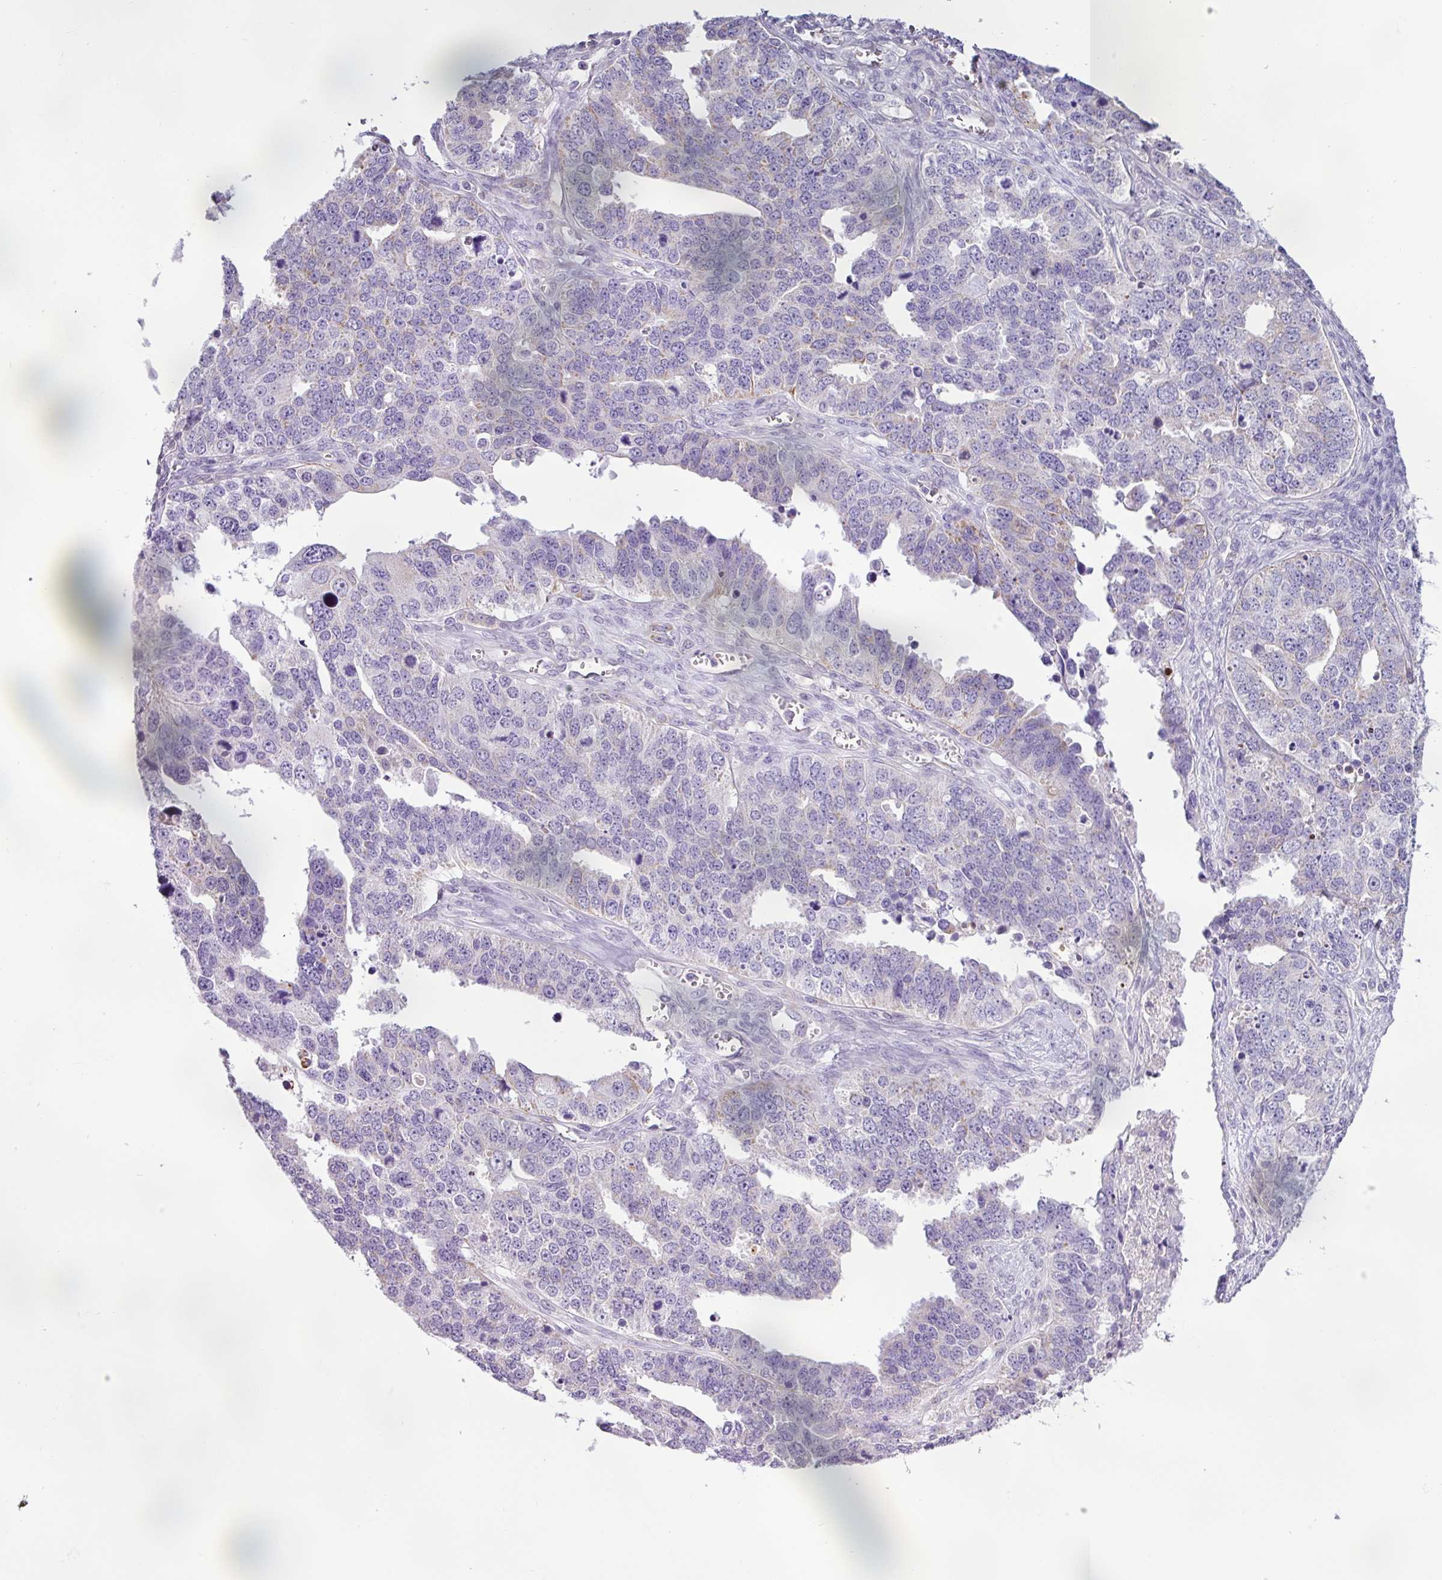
{"staining": {"intensity": "negative", "quantity": "none", "location": "none"}, "tissue": "ovarian cancer", "cell_type": "Tumor cells", "image_type": "cancer", "snomed": [{"axis": "morphology", "description": "Cystadenocarcinoma, serous, NOS"}, {"axis": "topography", "description": "Ovary"}], "caption": "DAB (3,3'-diaminobenzidine) immunohistochemical staining of human serous cystadenocarcinoma (ovarian) shows no significant staining in tumor cells.", "gene": "HMCN2", "patient": {"sex": "female", "age": 76}}